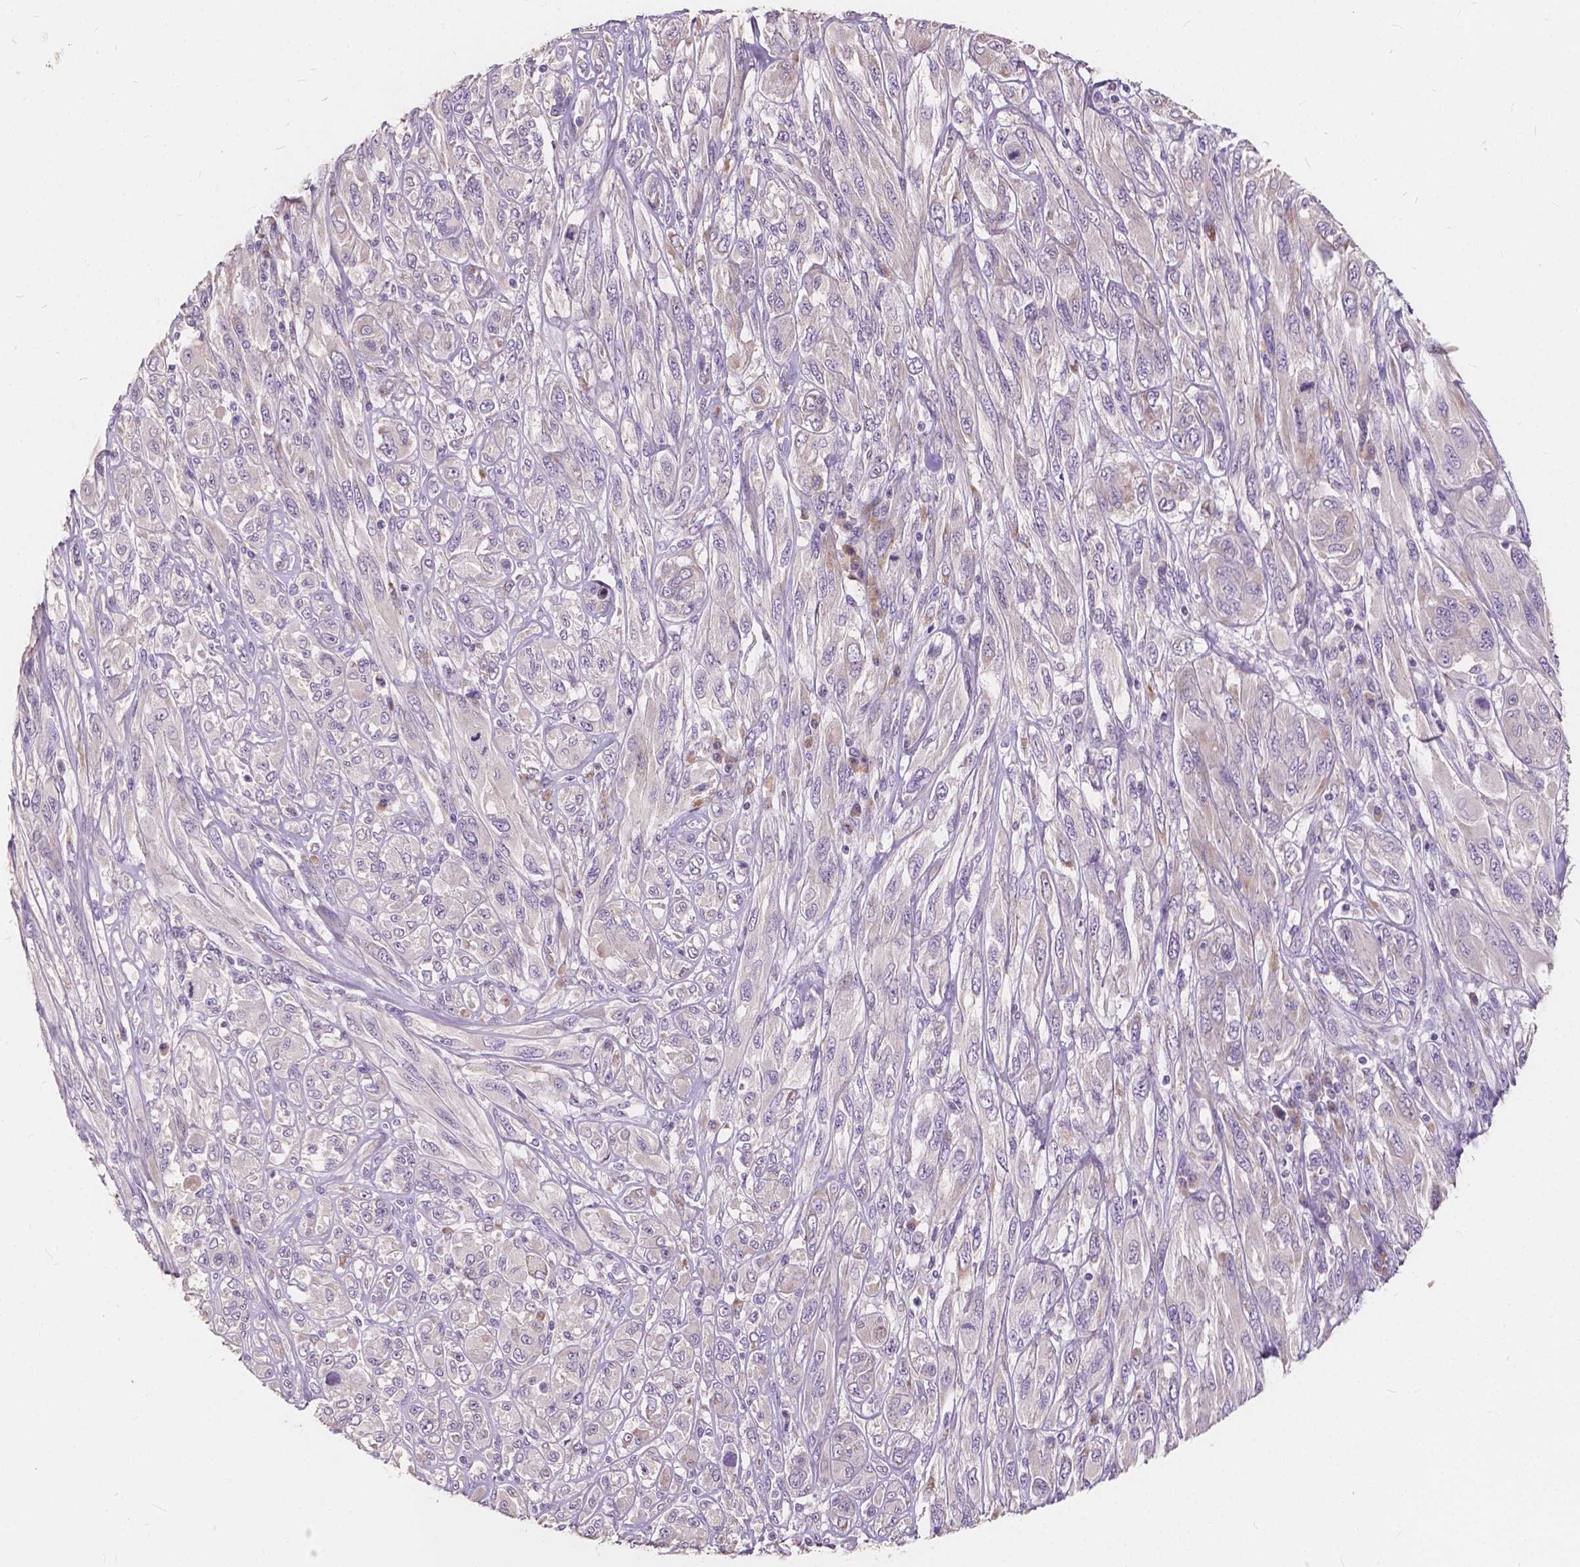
{"staining": {"intensity": "negative", "quantity": "none", "location": "none"}, "tissue": "melanoma", "cell_type": "Tumor cells", "image_type": "cancer", "snomed": [{"axis": "morphology", "description": "Malignant melanoma, NOS"}, {"axis": "topography", "description": "Skin"}], "caption": "DAB immunohistochemical staining of melanoma reveals no significant expression in tumor cells.", "gene": "SLC7A8", "patient": {"sex": "female", "age": 91}}